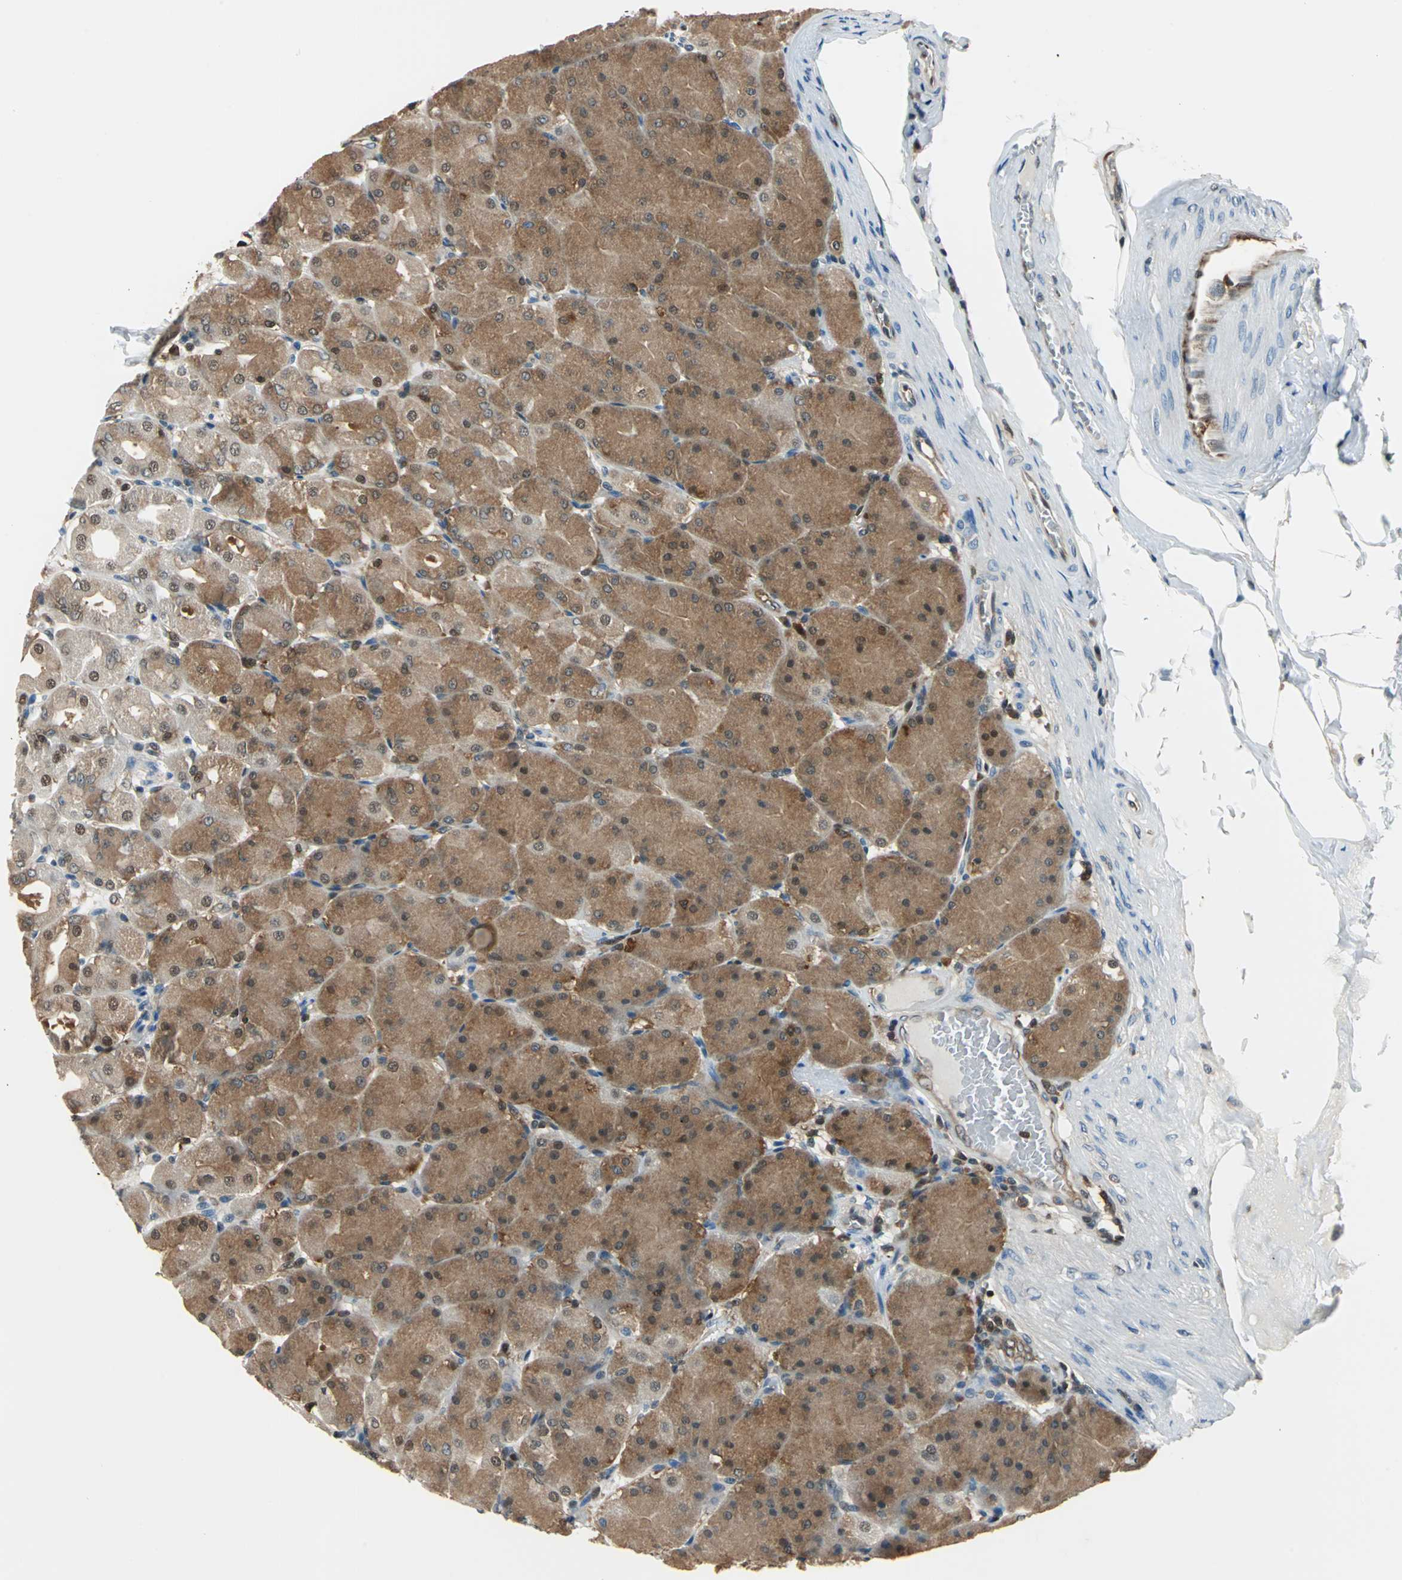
{"staining": {"intensity": "moderate", "quantity": ">75%", "location": "cytoplasmic/membranous,nuclear"}, "tissue": "stomach", "cell_type": "Glandular cells", "image_type": "normal", "snomed": [{"axis": "morphology", "description": "Normal tissue, NOS"}, {"axis": "topography", "description": "Stomach, upper"}], "caption": "High-magnification brightfield microscopy of unremarkable stomach stained with DAB (3,3'-diaminobenzidine) (brown) and counterstained with hematoxylin (blue). glandular cells exhibit moderate cytoplasmic/membranous,nuclear expression is present in approximately>75% of cells. (brown staining indicates protein expression, while blue staining denotes nuclei).", "gene": "PSME1", "patient": {"sex": "female", "age": 56}}